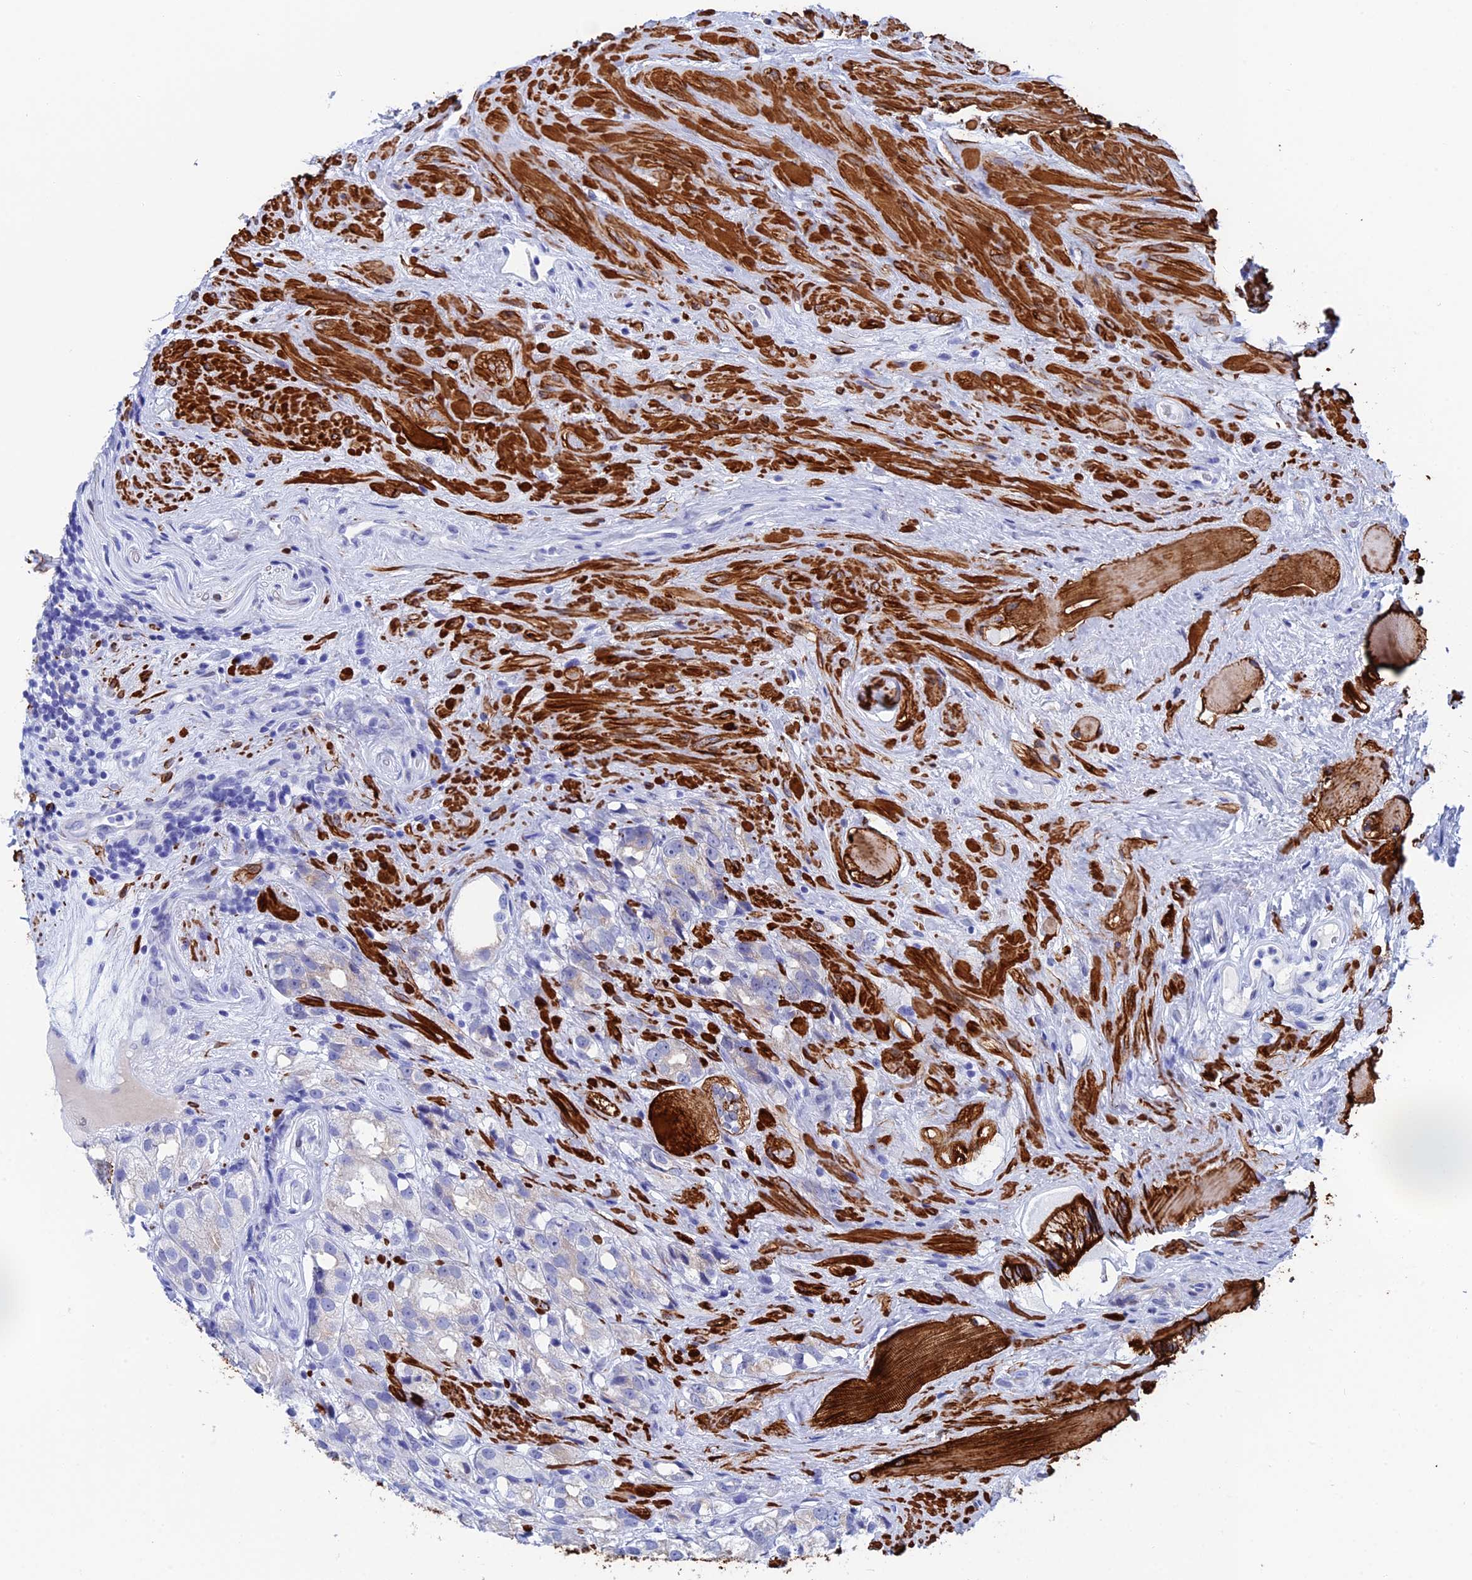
{"staining": {"intensity": "negative", "quantity": "none", "location": "none"}, "tissue": "prostate cancer", "cell_type": "Tumor cells", "image_type": "cancer", "snomed": [{"axis": "morphology", "description": "Adenocarcinoma, NOS"}, {"axis": "topography", "description": "Prostate"}], "caption": "Immunohistochemistry histopathology image of prostate adenocarcinoma stained for a protein (brown), which reveals no staining in tumor cells.", "gene": "WDR83", "patient": {"sex": "male", "age": 79}}